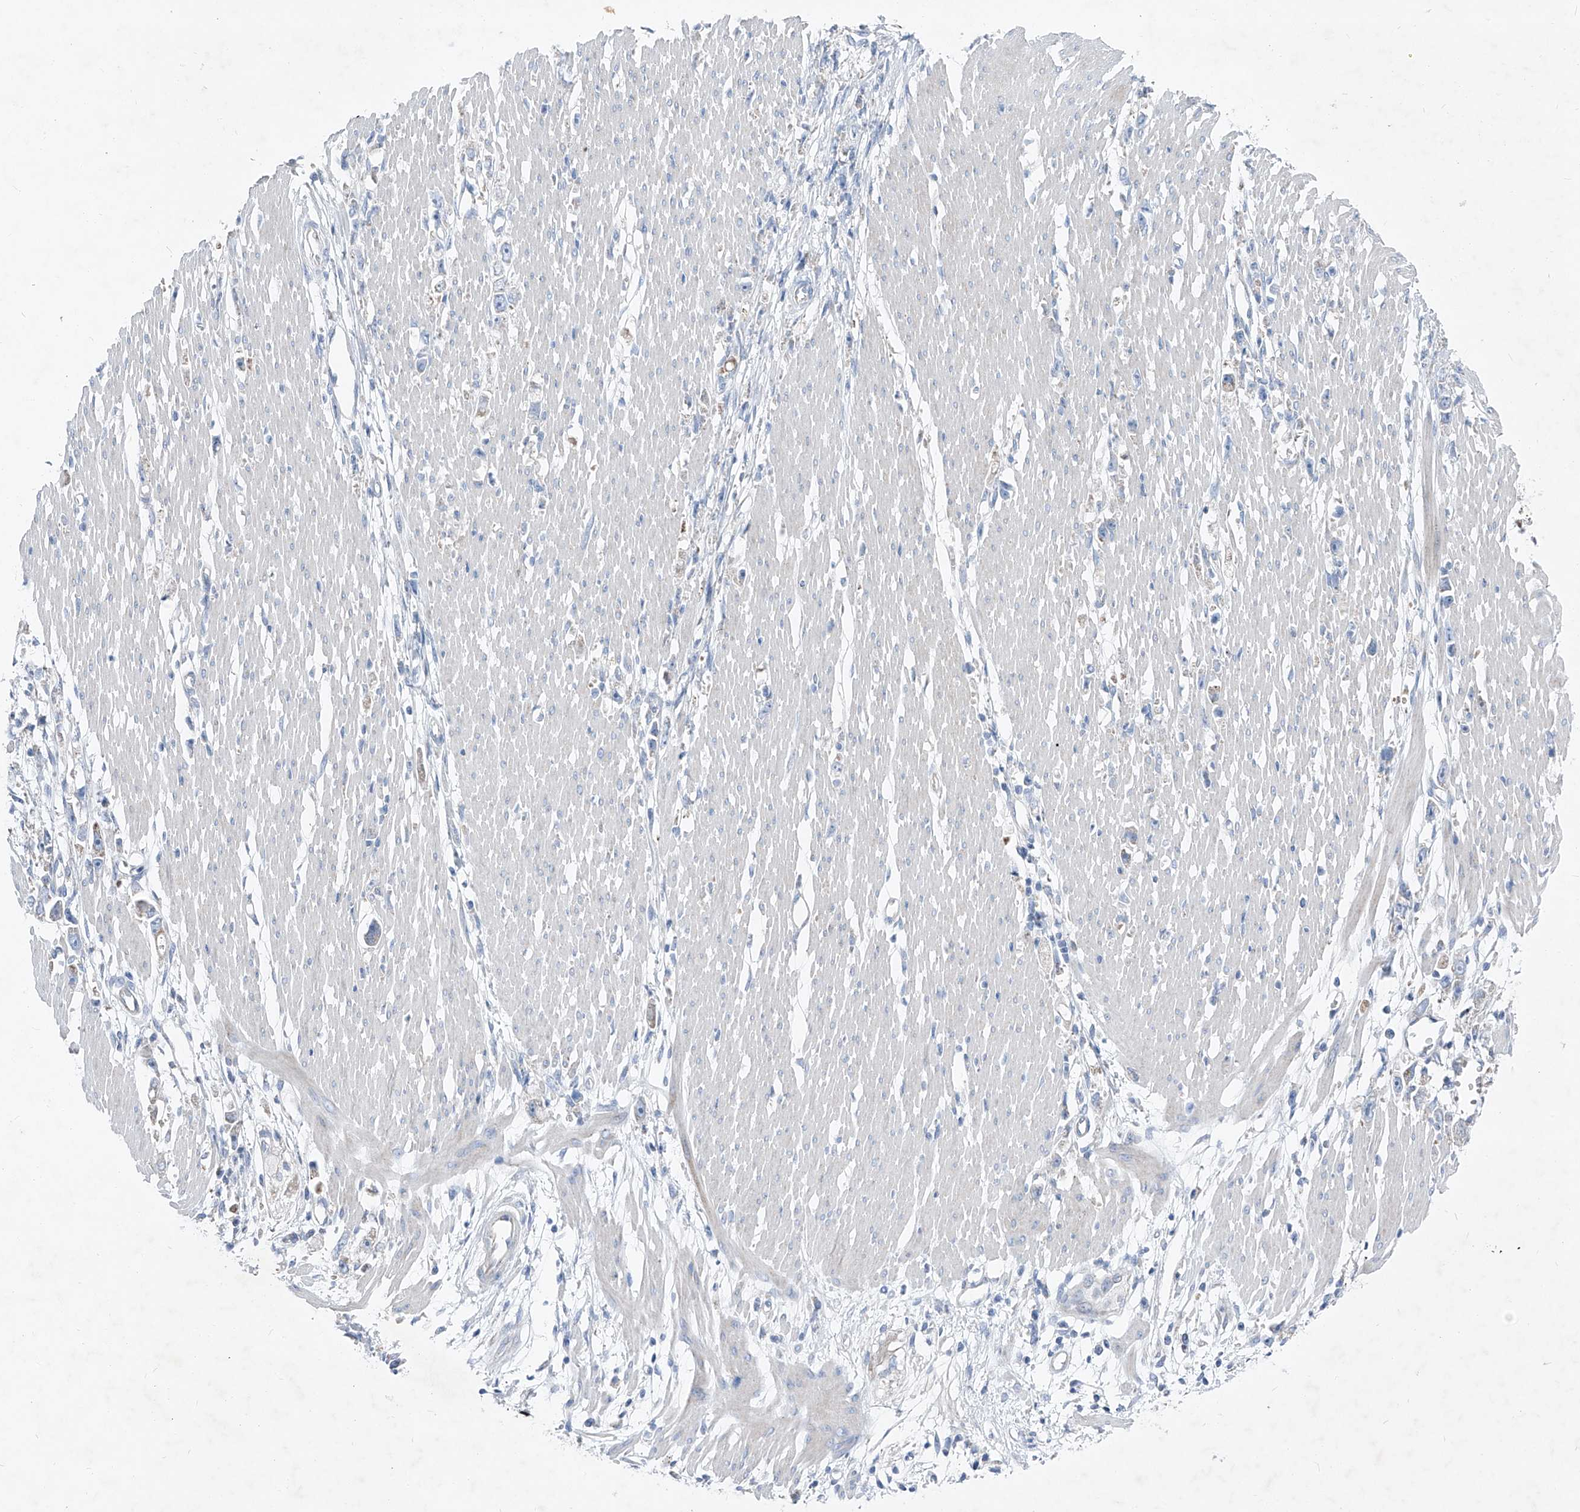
{"staining": {"intensity": "negative", "quantity": "none", "location": "none"}, "tissue": "stomach cancer", "cell_type": "Tumor cells", "image_type": "cancer", "snomed": [{"axis": "morphology", "description": "Adenocarcinoma, NOS"}, {"axis": "topography", "description": "Stomach"}], "caption": "There is no significant positivity in tumor cells of stomach adenocarcinoma.", "gene": "AGPS", "patient": {"sex": "female", "age": 59}}